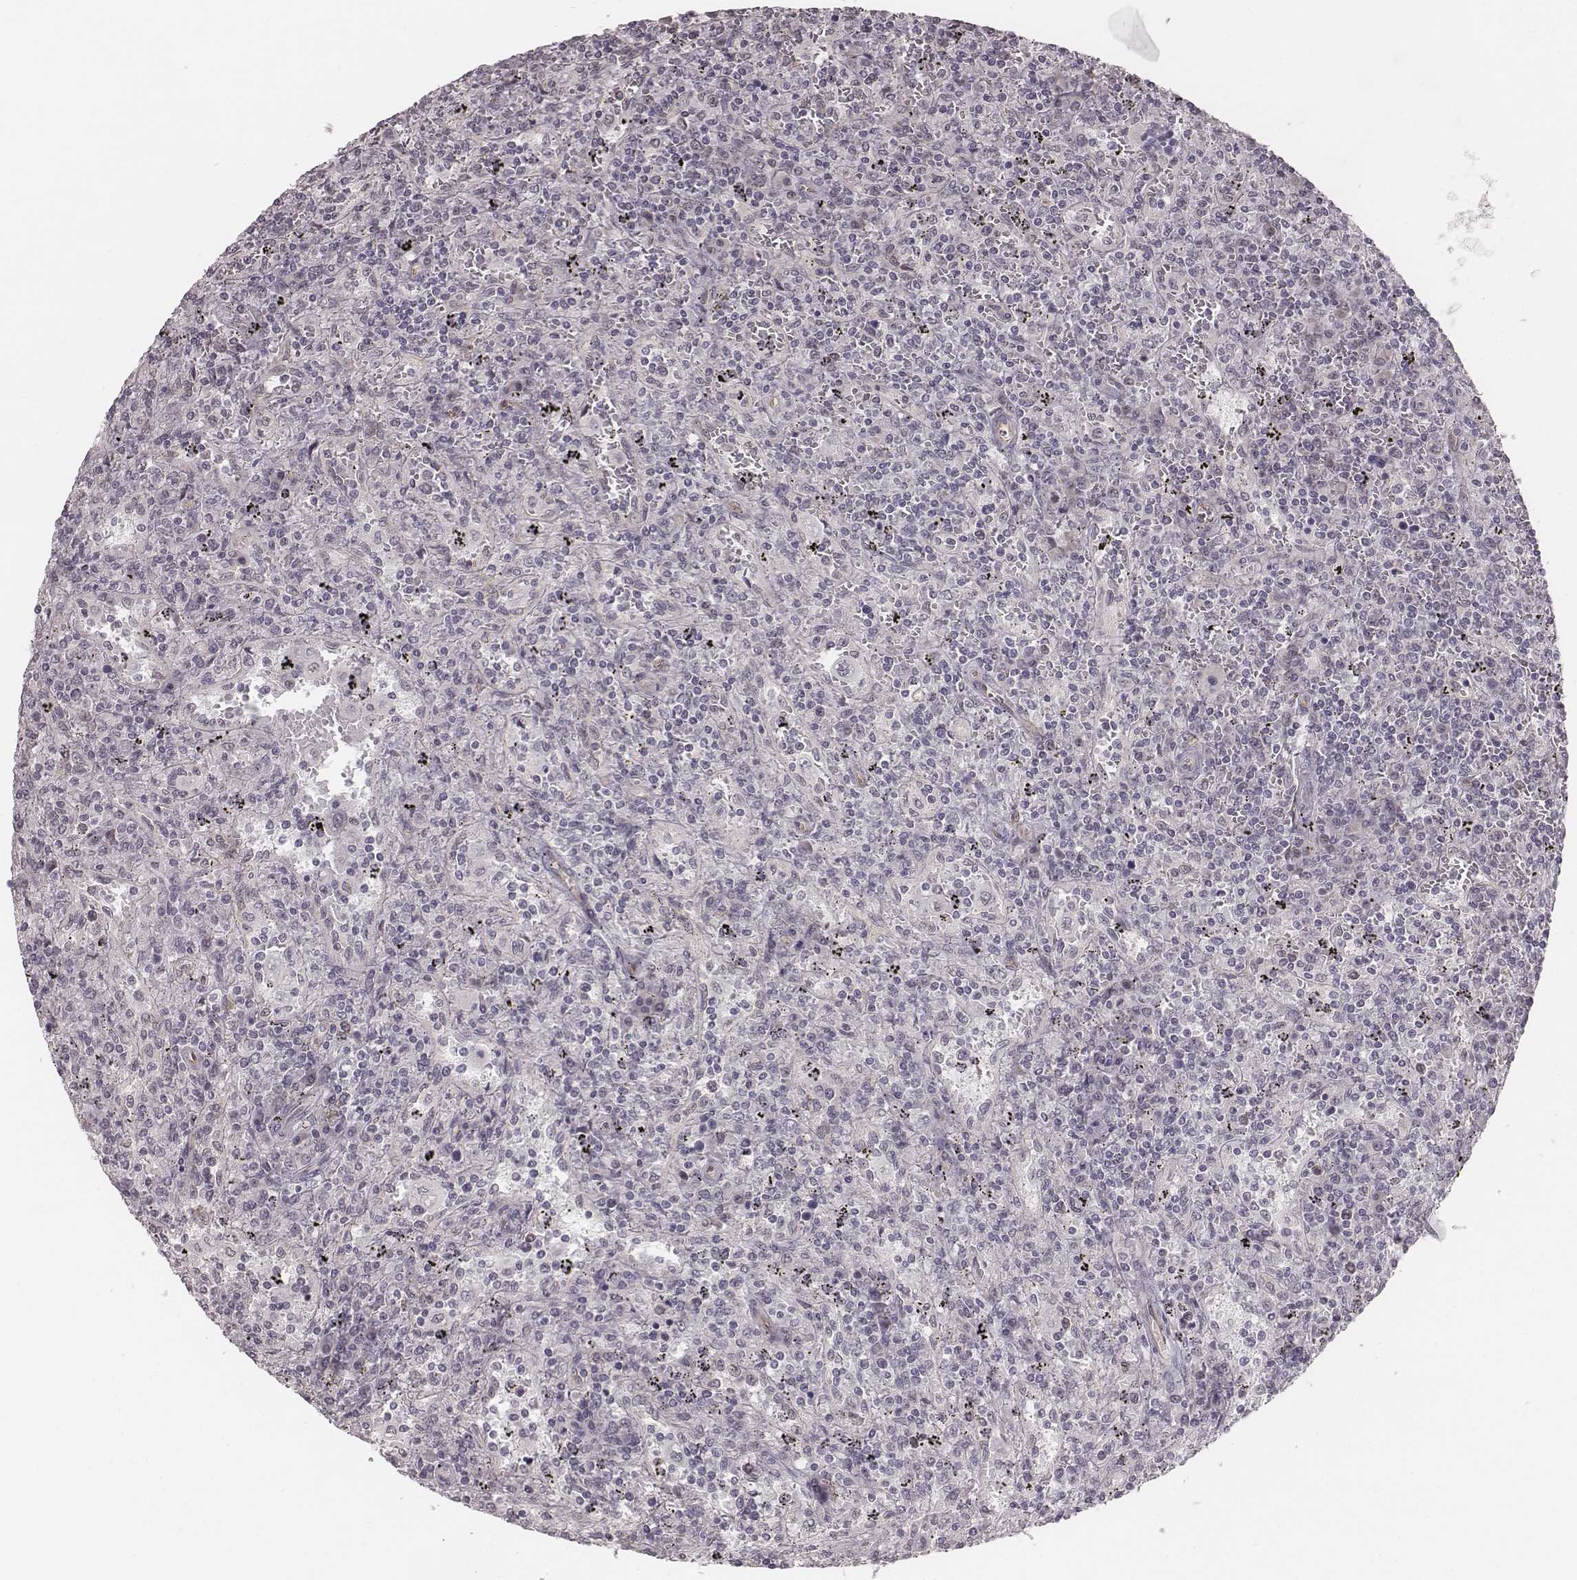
{"staining": {"intensity": "negative", "quantity": "none", "location": "none"}, "tissue": "lymphoma", "cell_type": "Tumor cells", "image_type": "cancer", "snomed": [{"axis": "morphology", "description": "Malignant lymphoma, non-Hodgkin's type, Low grade"}, {"axis": "topography", "description": "Spleen"}], "caption": "An immunohistochemistry (IHC) histopathology image of lymphoma is shown. There is no staining in tumor cells of lymphoma.", "gene": "RPGRIP1", "patient": {"sex": "male", "age": 62}}